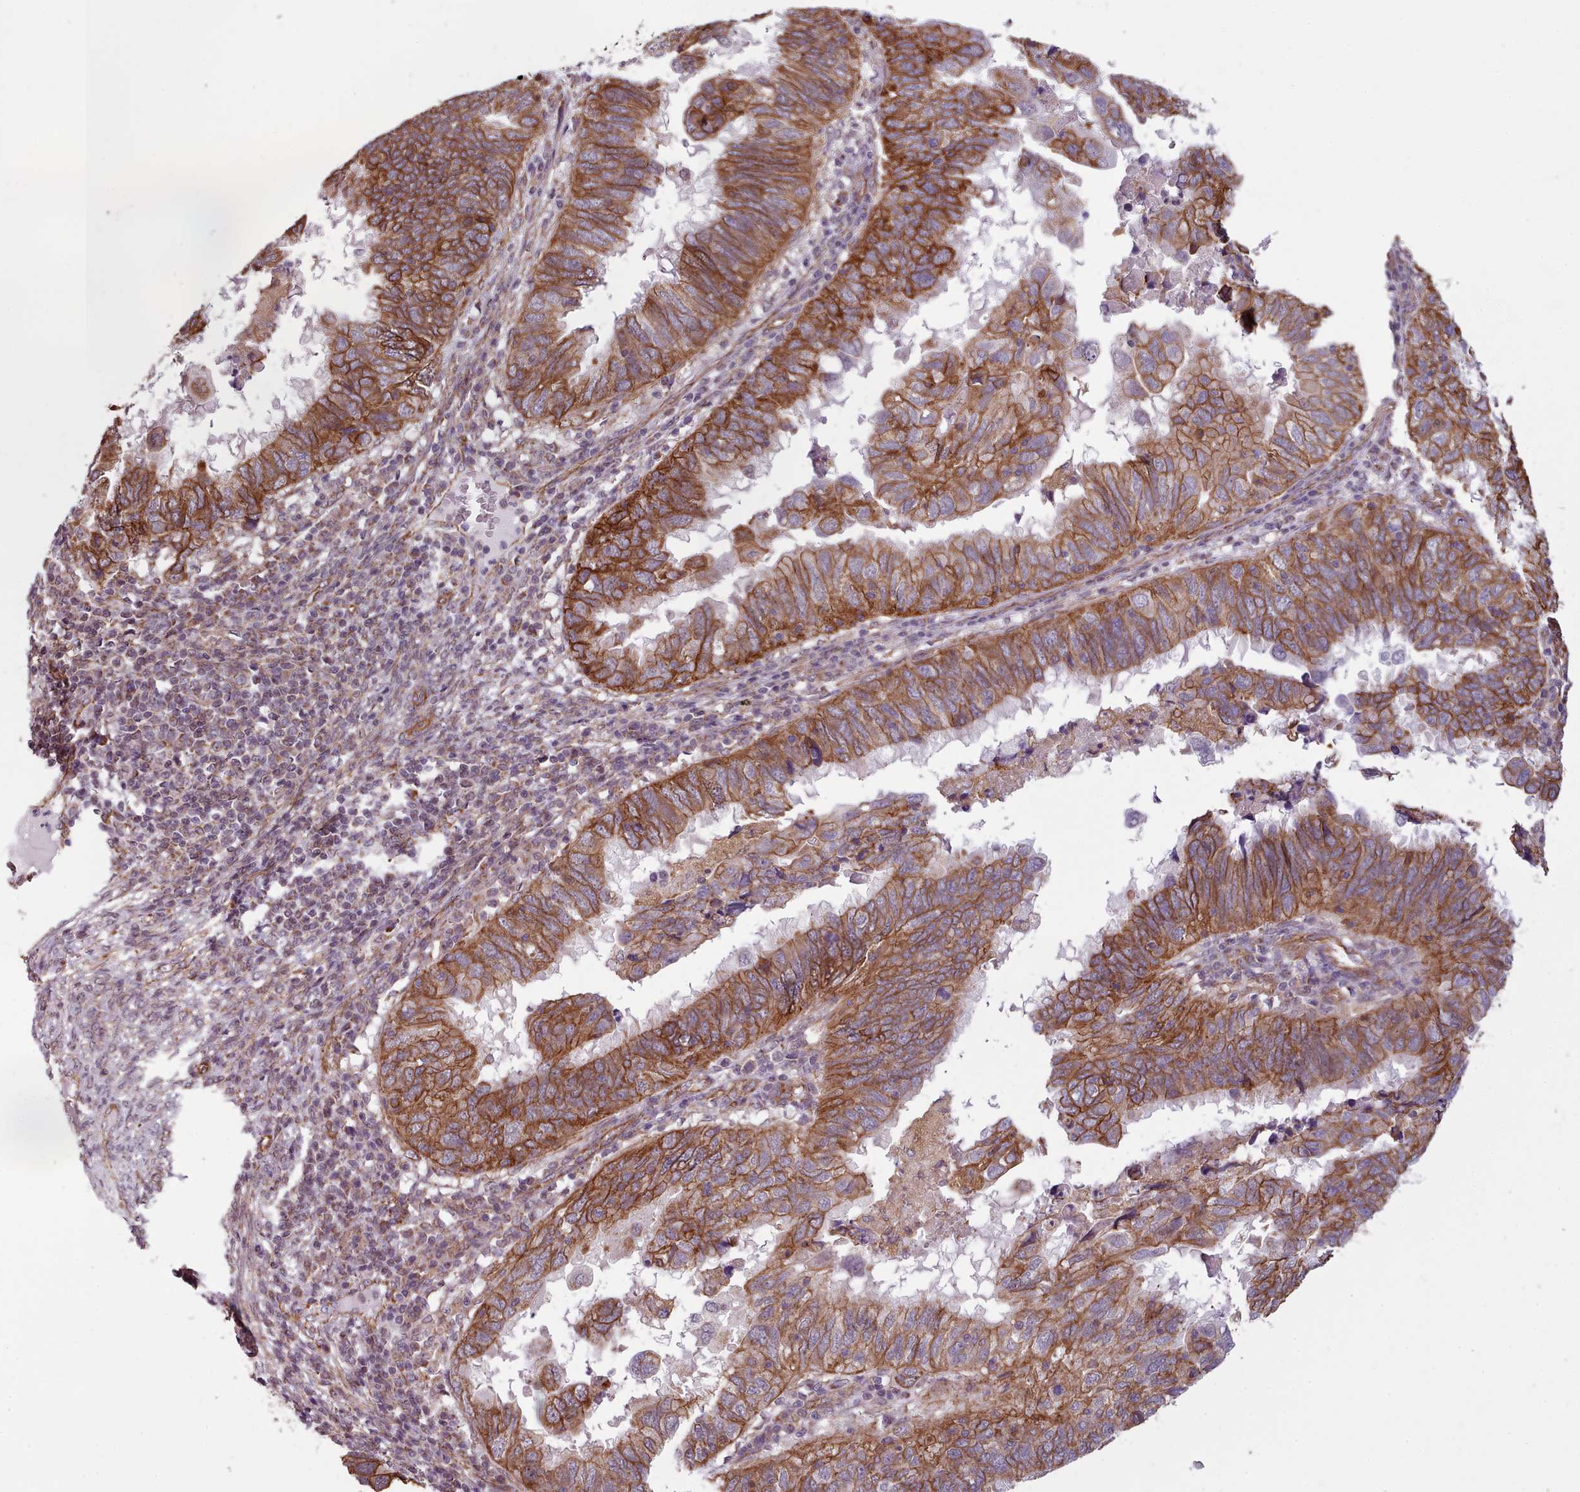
{"staining": {"intensity": "strong", "quantity": ">75%", "location": "cytoplasmic/membranous"}, "tissue": "endometrial cancer", "cell_type": "Tumor cells", "image_type": "cancer", "snomed": [{"axis": "morphology", "description": "Adenocarcinoma, NOS"}, {"axis": "topography", "description": "Uterus"}], "caption": "Endometrial cancer stained with IHC reveals strong cytoplasmic/membranous expression in about >75% of tumor cells.", "gene": "MRPL46", "patient": {"sex": "female", "age": 77}}